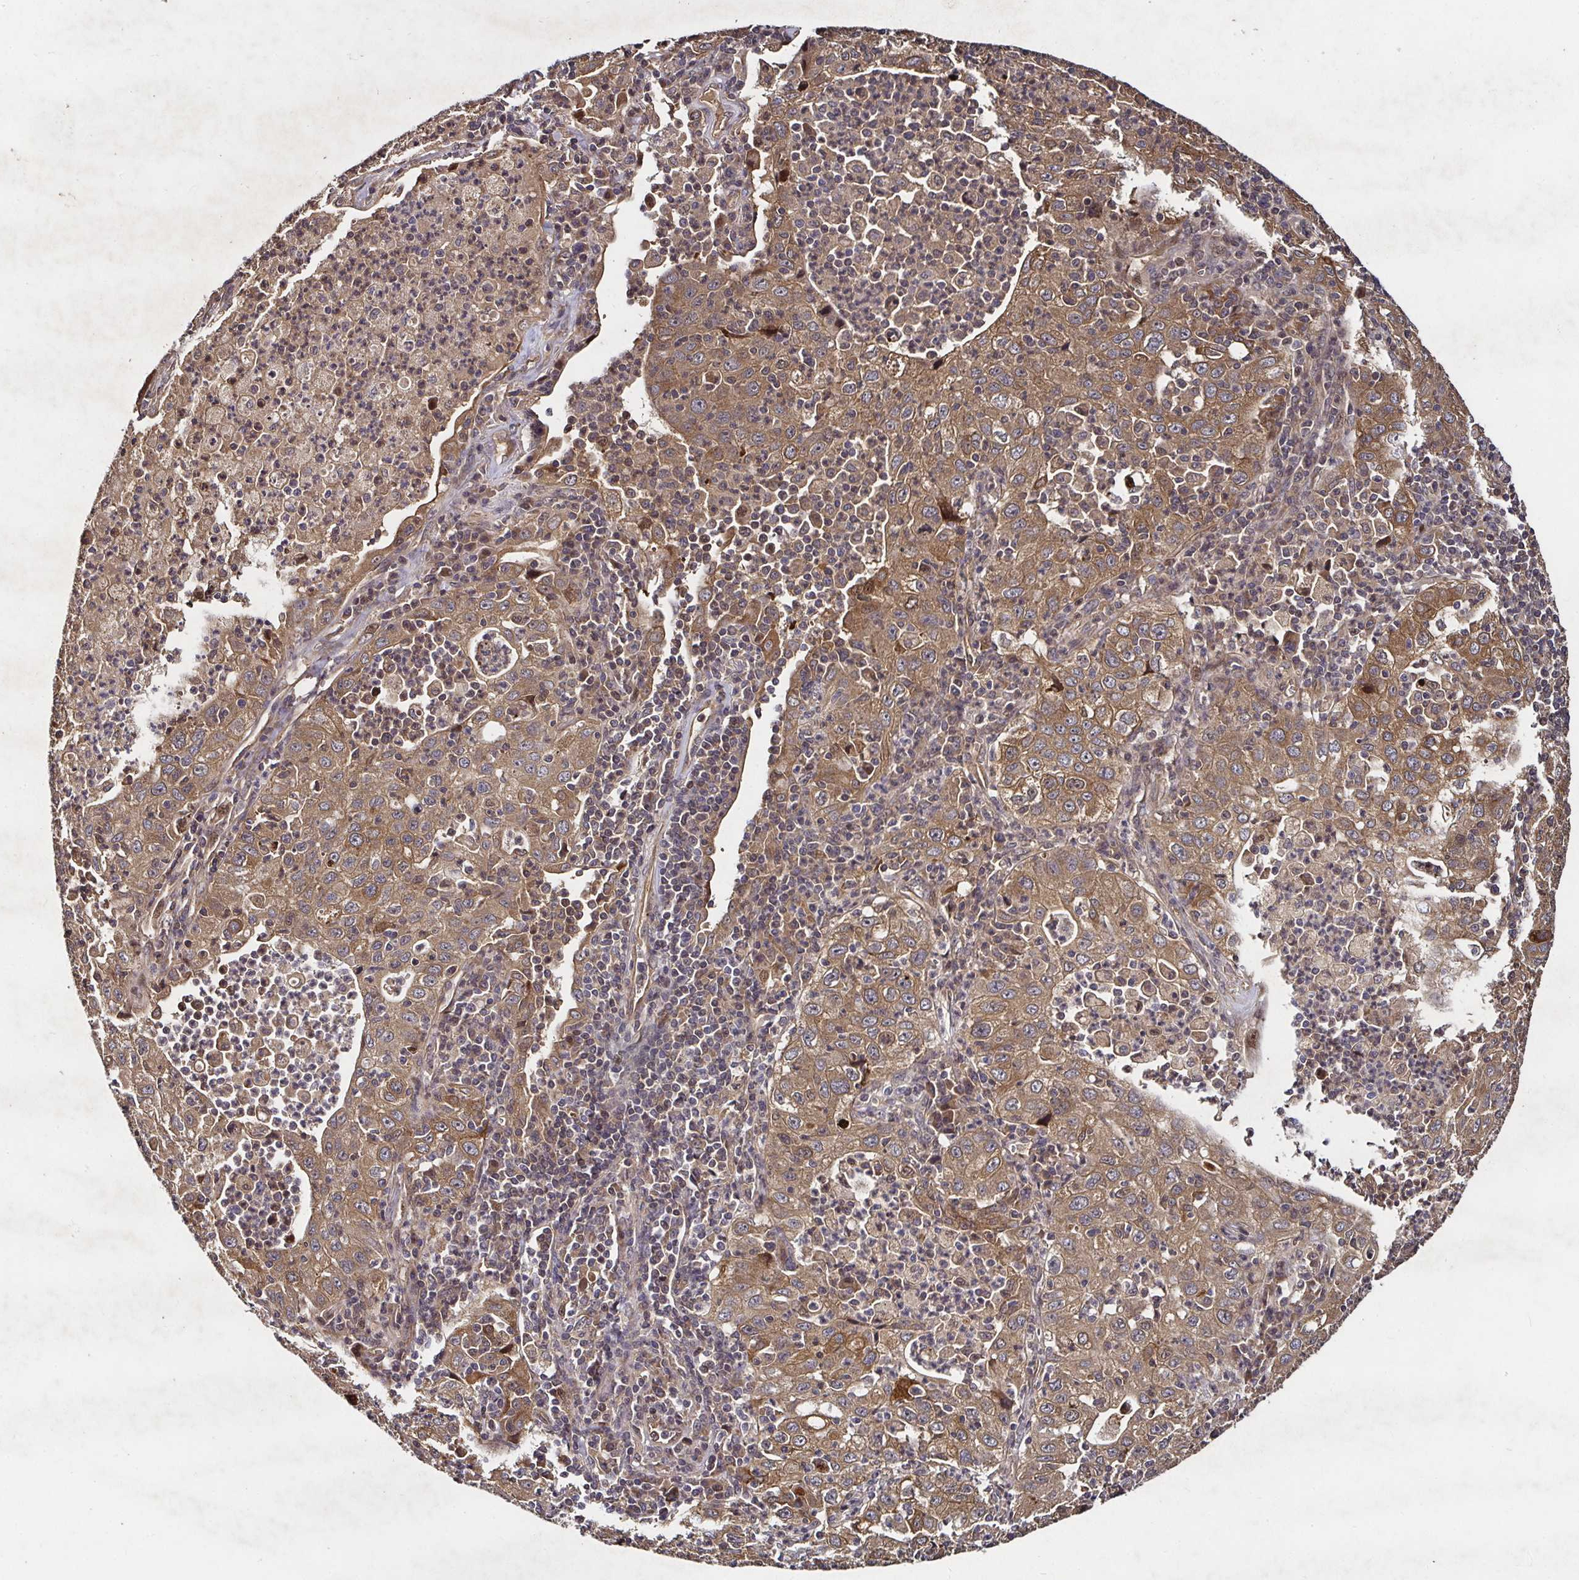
{"staining": {"intensity": "moderate", "quantity": ">75%", "location": "cytoplasmic/membranous"}, "tissue": "lung cancer", "cell_type": "Tumor cells", "image_type": "cancer", "snomed": [{"axis": "morphology", "description": "Squamous cell carcinoma, NOS"}, {"axis": "topography", "description": "Lung"}], "caption": "Tumor cells reveal medium levels of moderate cytoplasmic/membranous staining in about >75% of cells in lung cancer (squamous cell carcinoma). (Brightfield microscopy of DAB IHC at high magnification).", "gene": "SMYD3", "patient": {"sex": "male", "age": 71}}